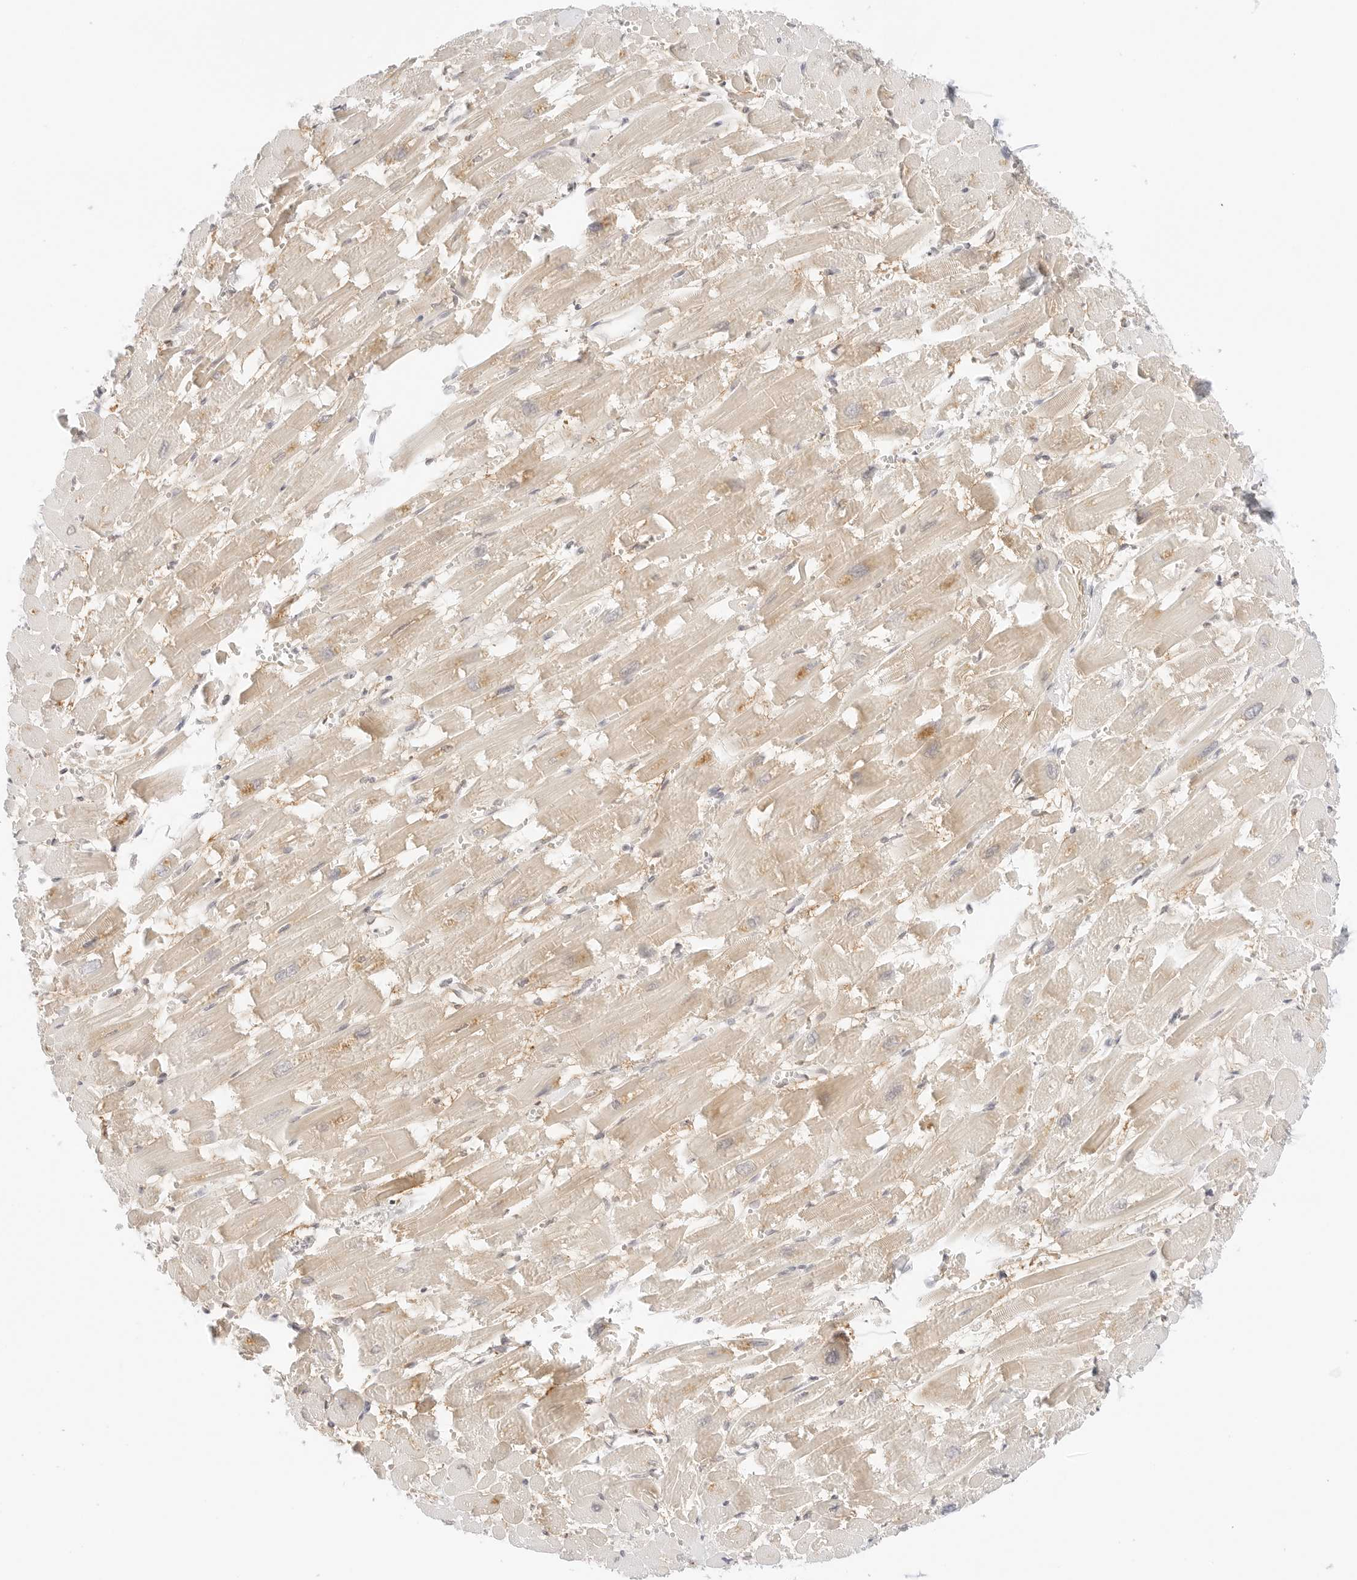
{"staining": {"intensity": "weak", "quantity": "25%-75%", "location": "cytoplasmic/membranous"}, "tissue": "heart muscle", "cell_type": "Cardiomyocytes", "image_type": "normal", "snomed": [{"axis": "morphology", "description": "Normal tissue, NOS"}, {"axis": "topography", "description": "Heart"}], "caption": "About 25%-75% of cardiomyocytes in benign heart muscle demonstrate weak cytoplasmic/membranous protein positivity as visualized by brown immunohistochemical staining.", "gene": "ERO1B", "patient": {"sex": "male", "age": 54}}